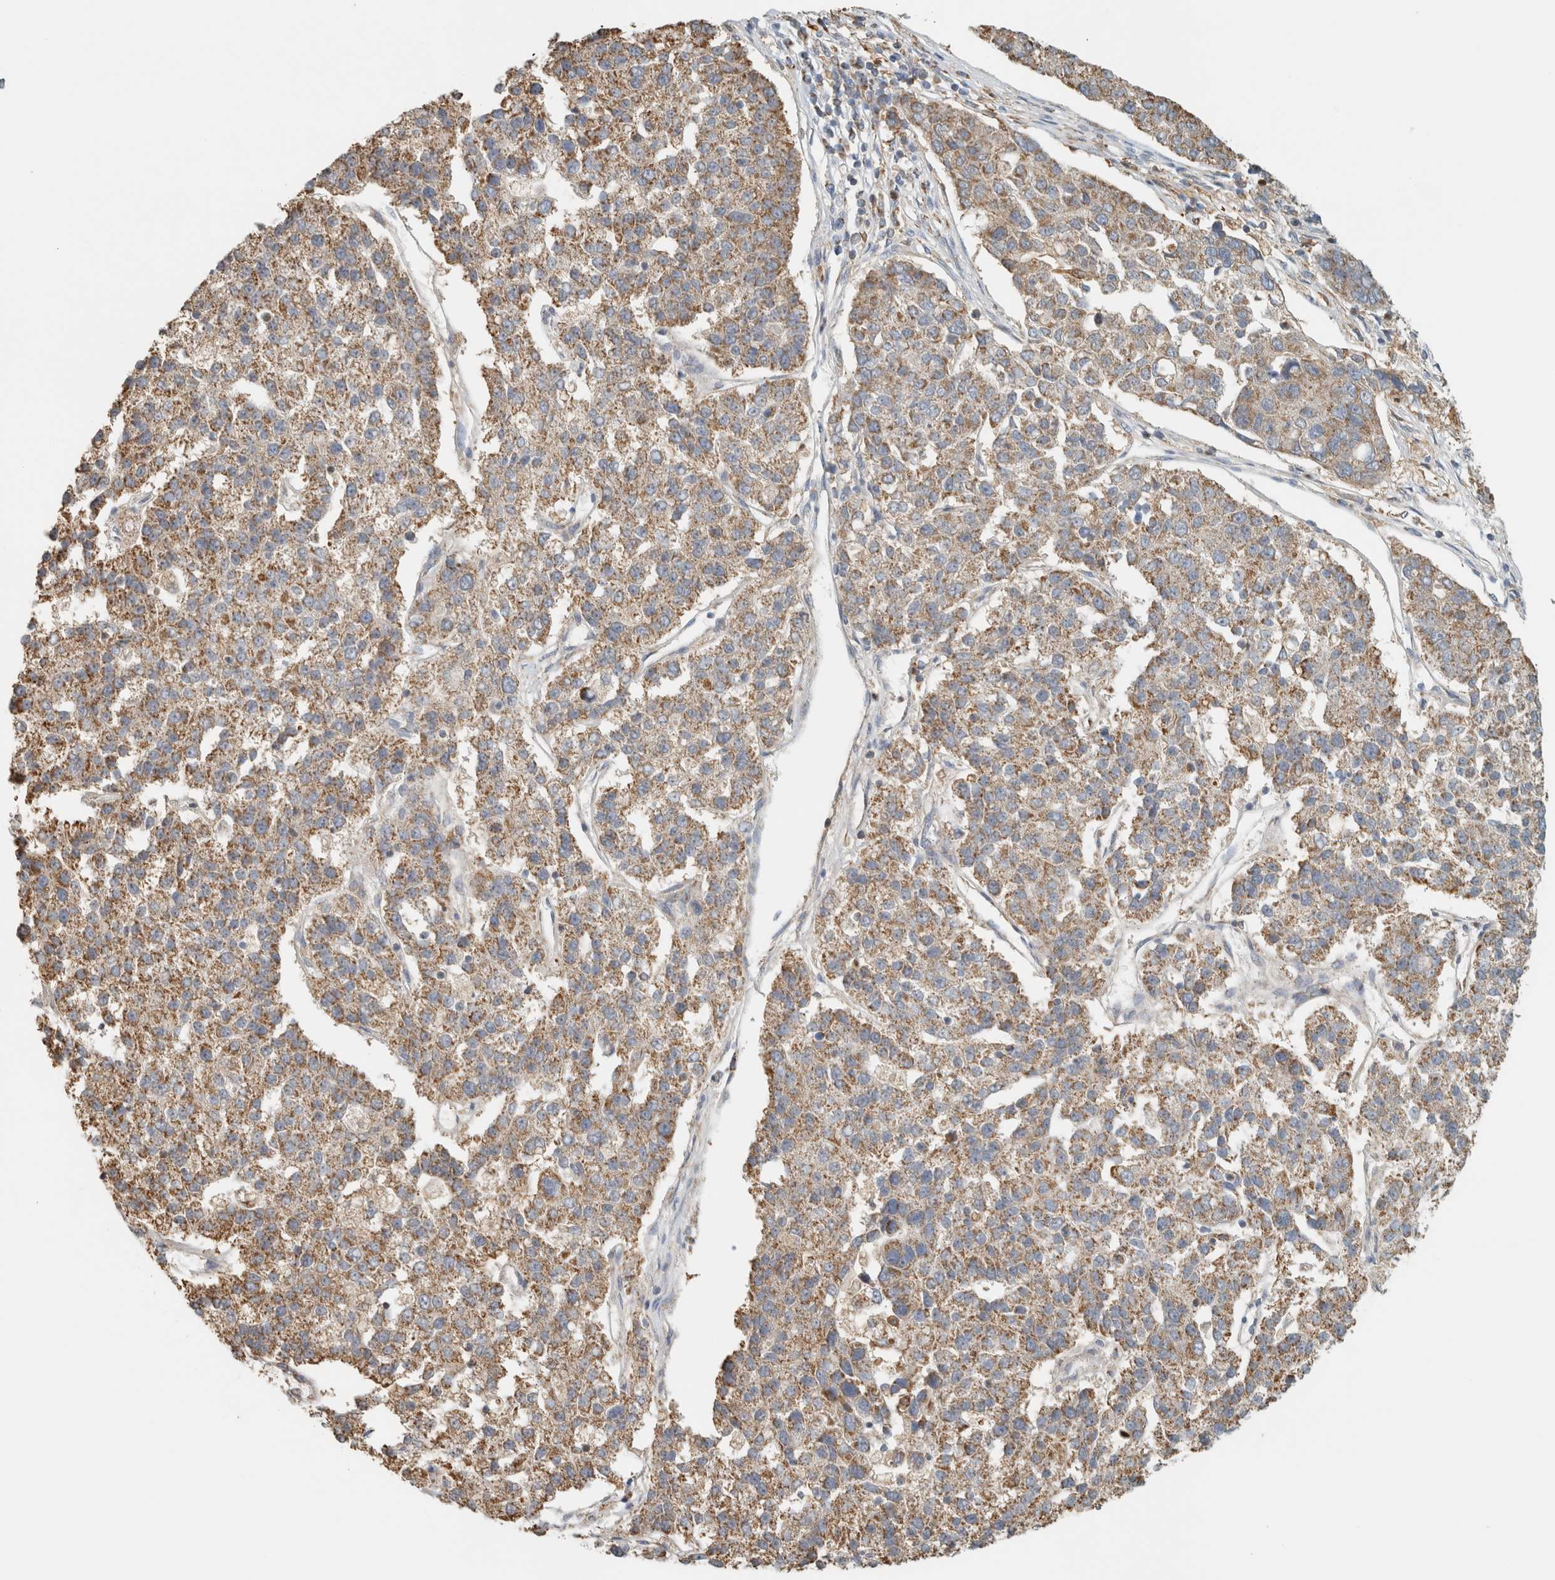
{"staining": {"intensity": "moderate", "quantity": ">75%", "location": "cytoplasmic/membranous"}, "tissue": "pancreatic cancer", "cell_type": "Tumor cells", "image_type": "cancer", "snomed": [{"axis": "morphology", "description": "Adenocarcinoma, NOS"}, {"axis": "topography", "description": "Pancreas"}], "caption": "Adenocarcinoma (pancreatic) stained with immunohistochemistry displays moderate cytoplasmic/membranous expression in about >75% of tumor cells.", "gene": "CAPG", "patient": {"sex": "female", "age": 61}}